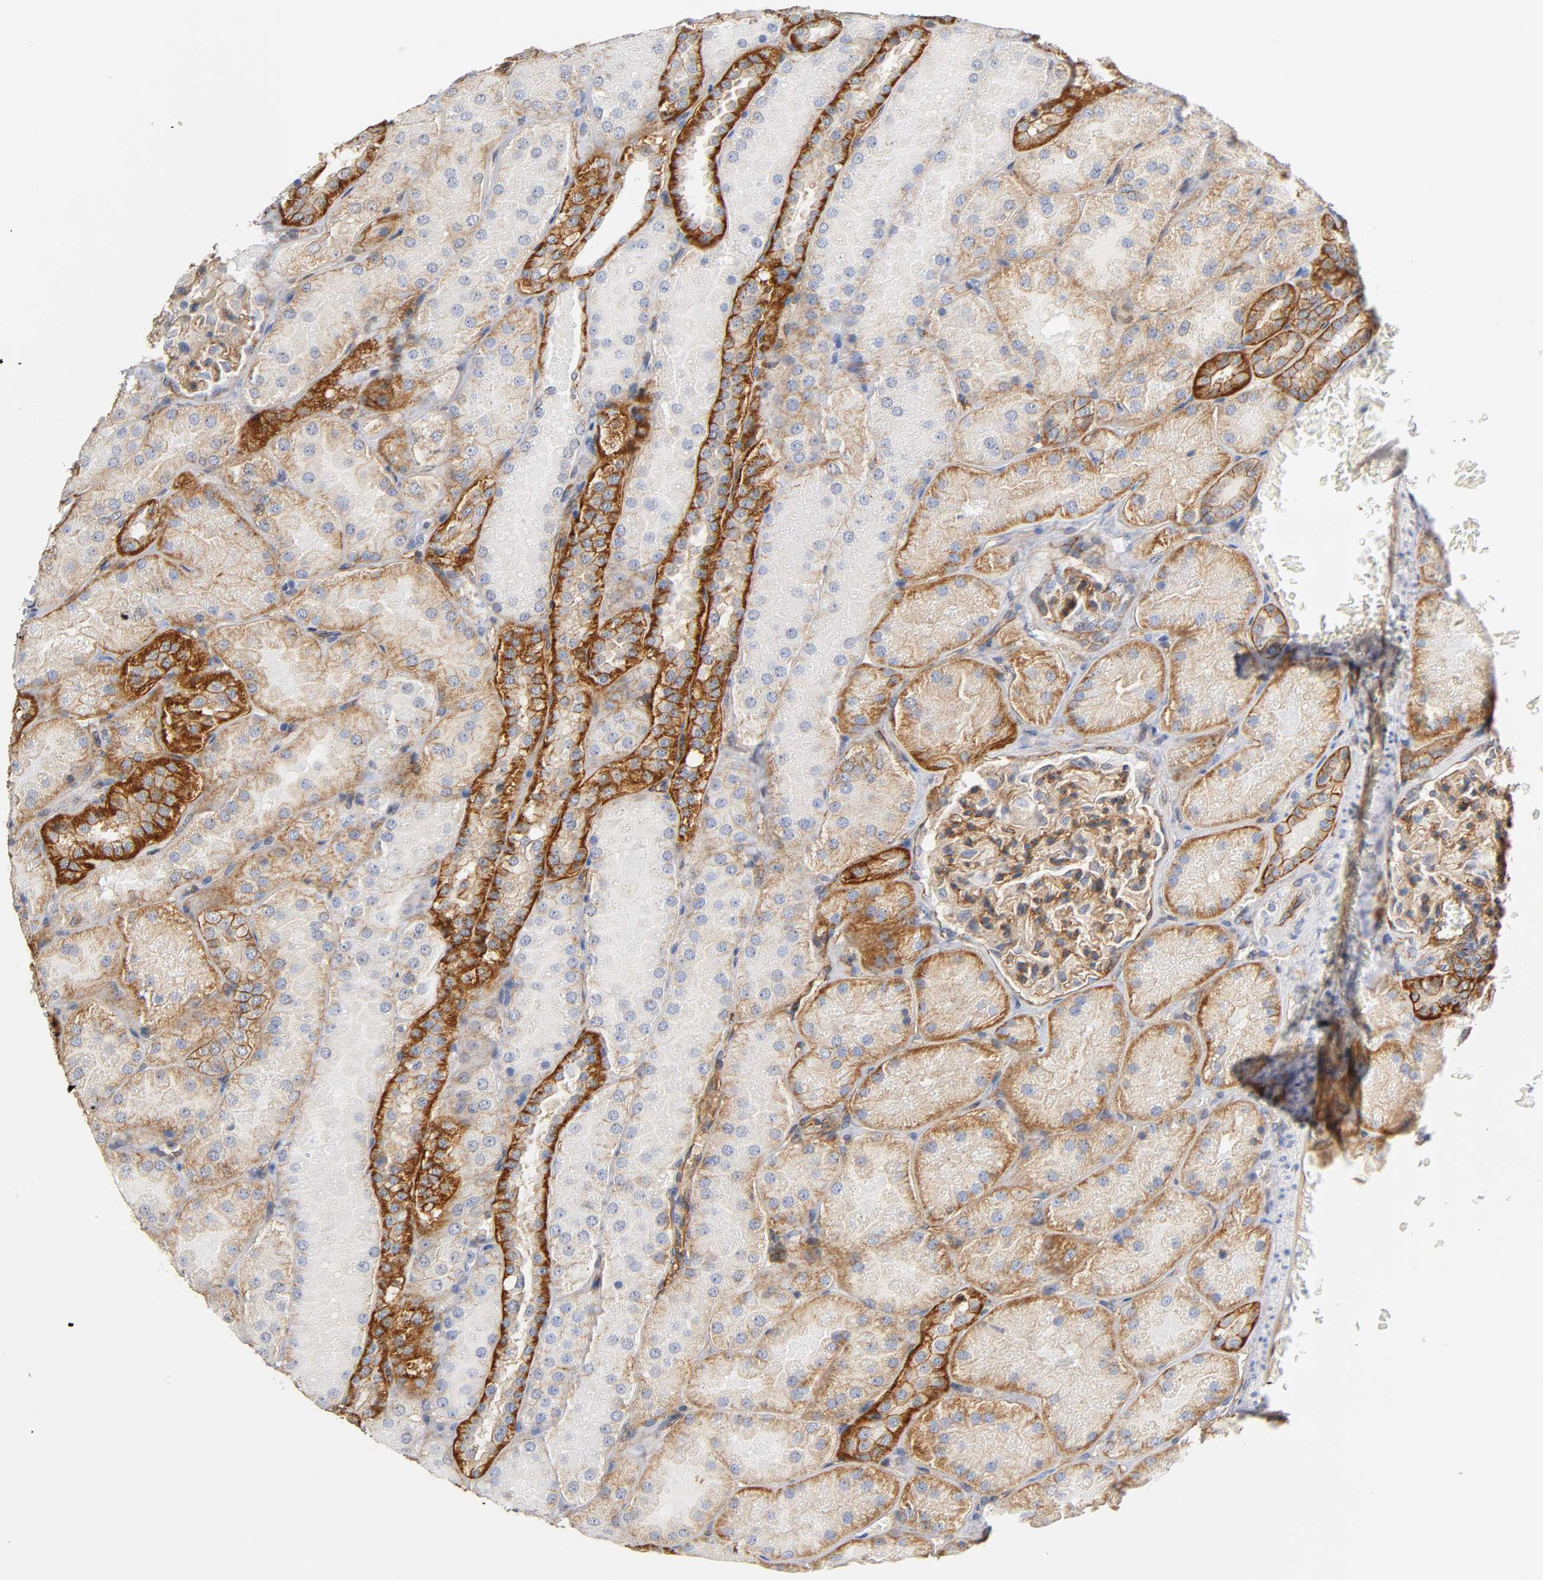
{"staining": {"intensity": "moderate", "quantity": ">75%", "location": "cytoplasmic/membranous"}, "tissue": "kidney", "cell_type": "Cells in glomeruli", "image_type": "normal", "snomed": [{"axis": "morphology", "description": "Normal tissue, NOS"}, {"axis": "topography", "description": "Kidney"}], "caption": "Brown immunohistochemical staining in normal kidney shows moderate cytoplasmic/membranous positivity in approximately >75% of cells in glomeruli.", "gene": "SPTAN1", "patient": {"sex": "male", "age": 28}}